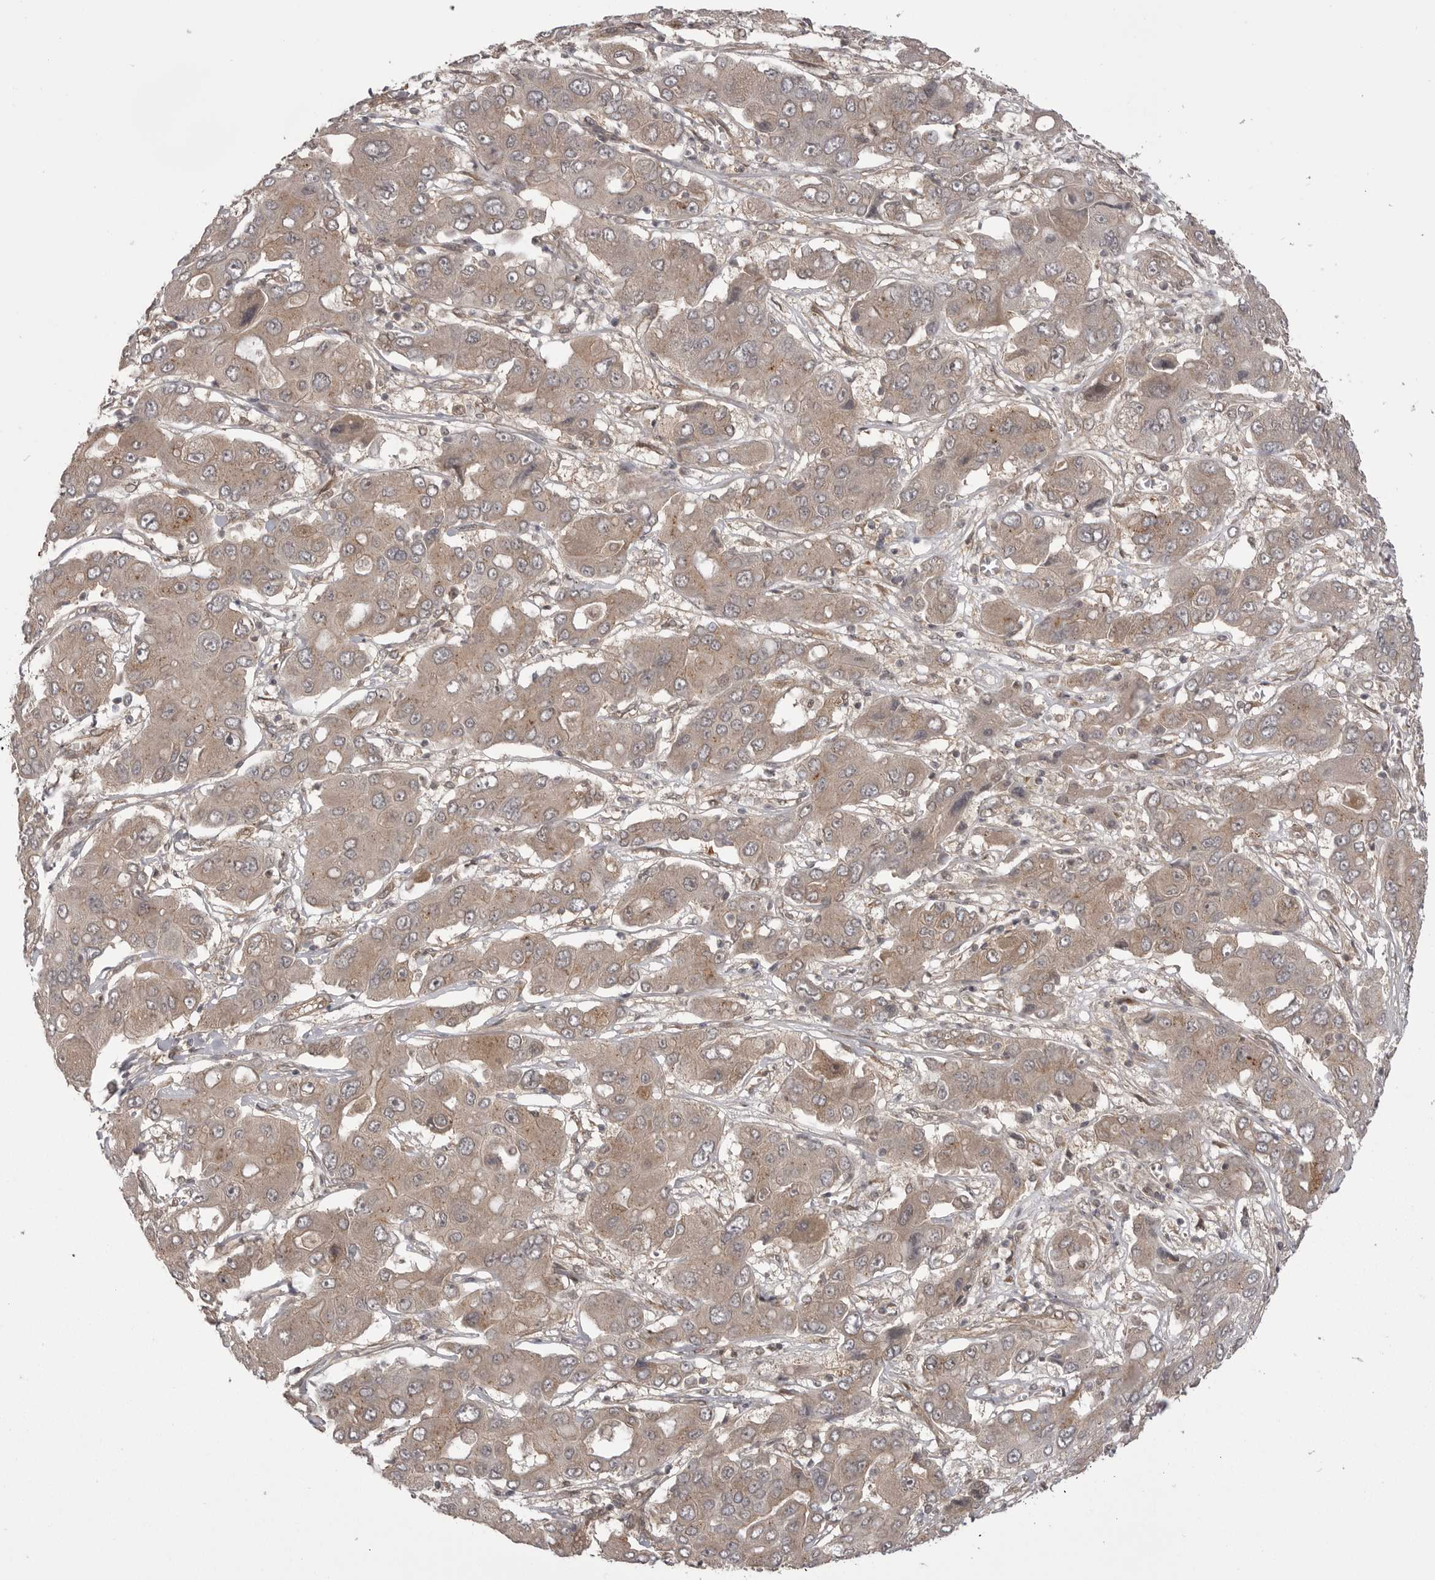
{"staining": {"intensity": "moderate", "quantity": ">75%", "location": "cytoplasmic/membranous"}, "tissue": "liver cancer", "cell_type": "Tumor cells", "image_type": "cancer", "snomed": [{"axis": "morphology", "description": "Cholangiocarcinoma"}, {"axis": "topography", "description": "Liver"}], "caption": "DAB (3,3'-diaminobenzidine) immunohistochemical staining of human liver cancer (cholangiocarcinoma) demonstrates moderate cytoplasmic/membranous protein staining in approximately >75% of tumor cells.", "gene": "PDCL", "patient": {"sex": "male", "age": 67}}